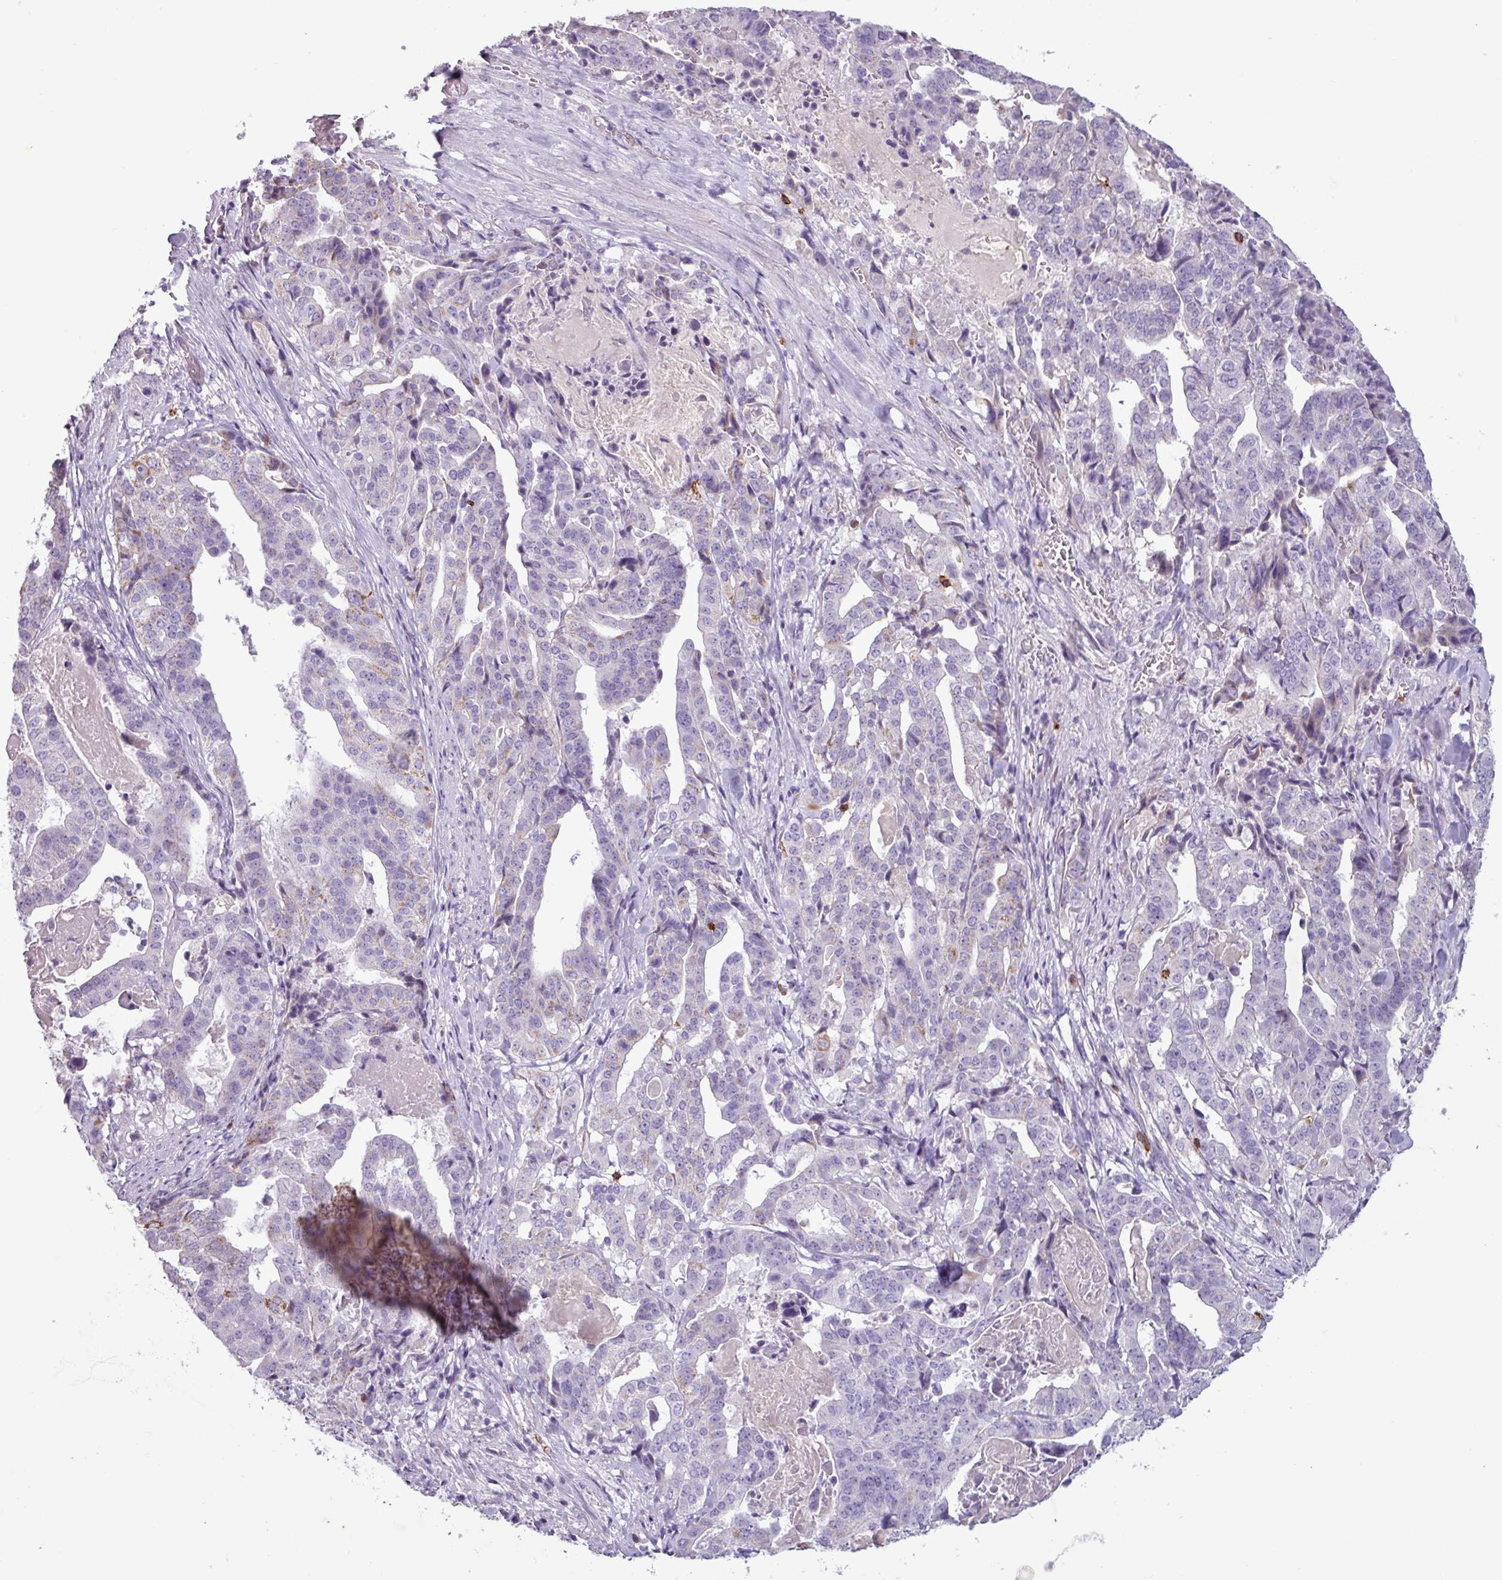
{"staining": {"intensity": "weak", "quantity": "<25%", "location": "cytoplasmic/membranous"}, "tissue": "stomach cancer", "cell_type": "Tumor cells", "image_type": "cancer", "snomed": [{"axis": "morphology", "description": "Adenocarcinoma, NOS"}, {"axis": "topography", "description": "Stomach"}], "caption": "IHC photomicrograph of stomach adenocarcinoma stained for a protein (brown), which displays no positivity in tumor cells. (DAB (3,3'-diaminobenzidine) immunohistochemistry (IHC), high magnification).", "gene": "CD8A", "patient": {"sex": "male", "age": 48}}